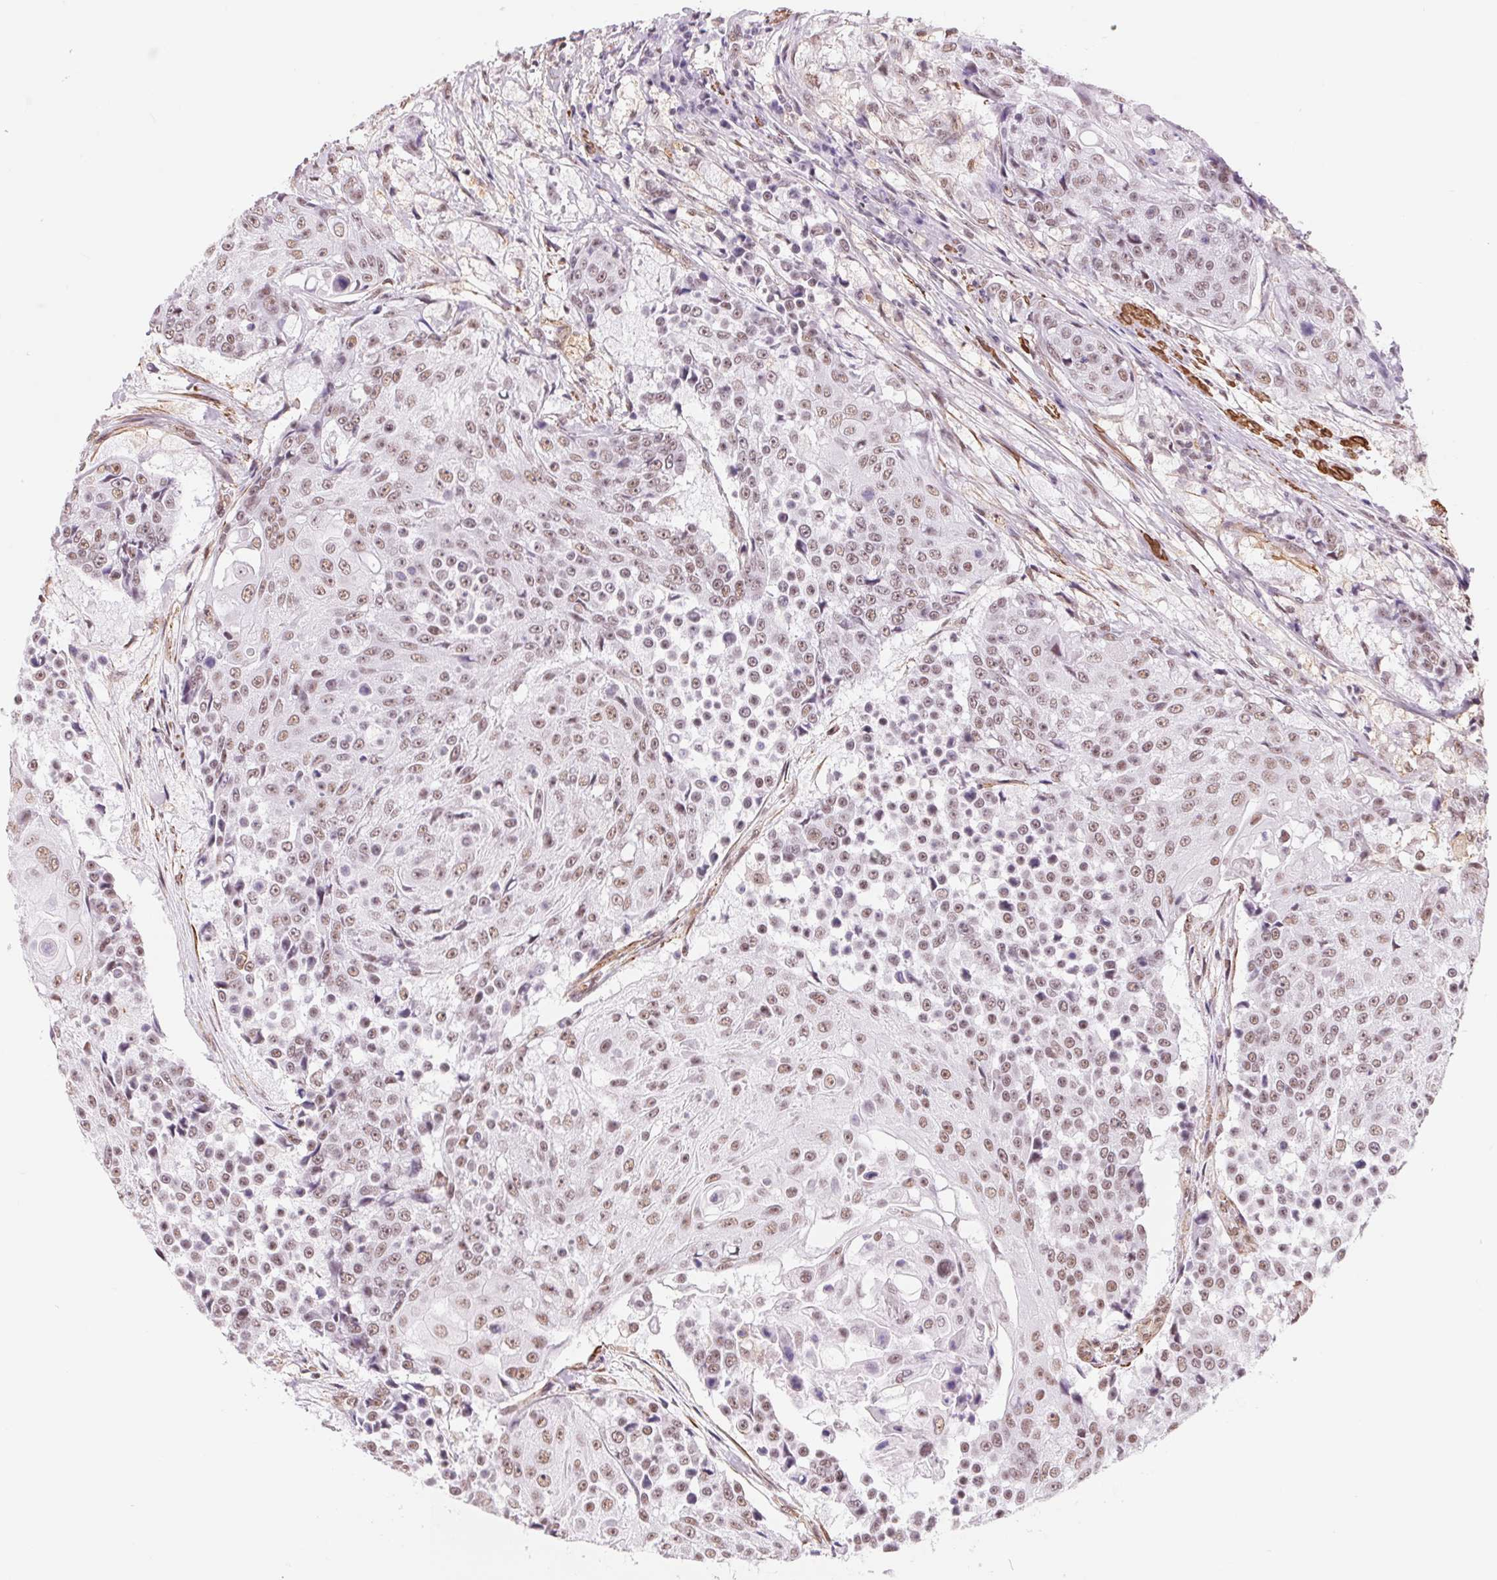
{"staining": {"intensity": "weak", "quantity": ">75%", "location": "nuclear"}, "tissue": "urothelial cancer", "cell_type": "Tumor cells", "image_type": "cancer", "snomed": [{"axis": "morphology", "description": "Urothelial carcinoma, High grade"}, {"axis": "topography", "description": "Urinary bladder"}], "caption": "Tumor cells display low levels of weak nuclear positivity in approximately >75% of cells in human urothelial cancer. (Stains: DAB (3,3'-diaminobenzidine) in brown, nuclei in blue, Microscopy: brightfield microscopy at high magnification).", "gene": "BCAT1", "patient": {"sex": "female", "age": 63}}